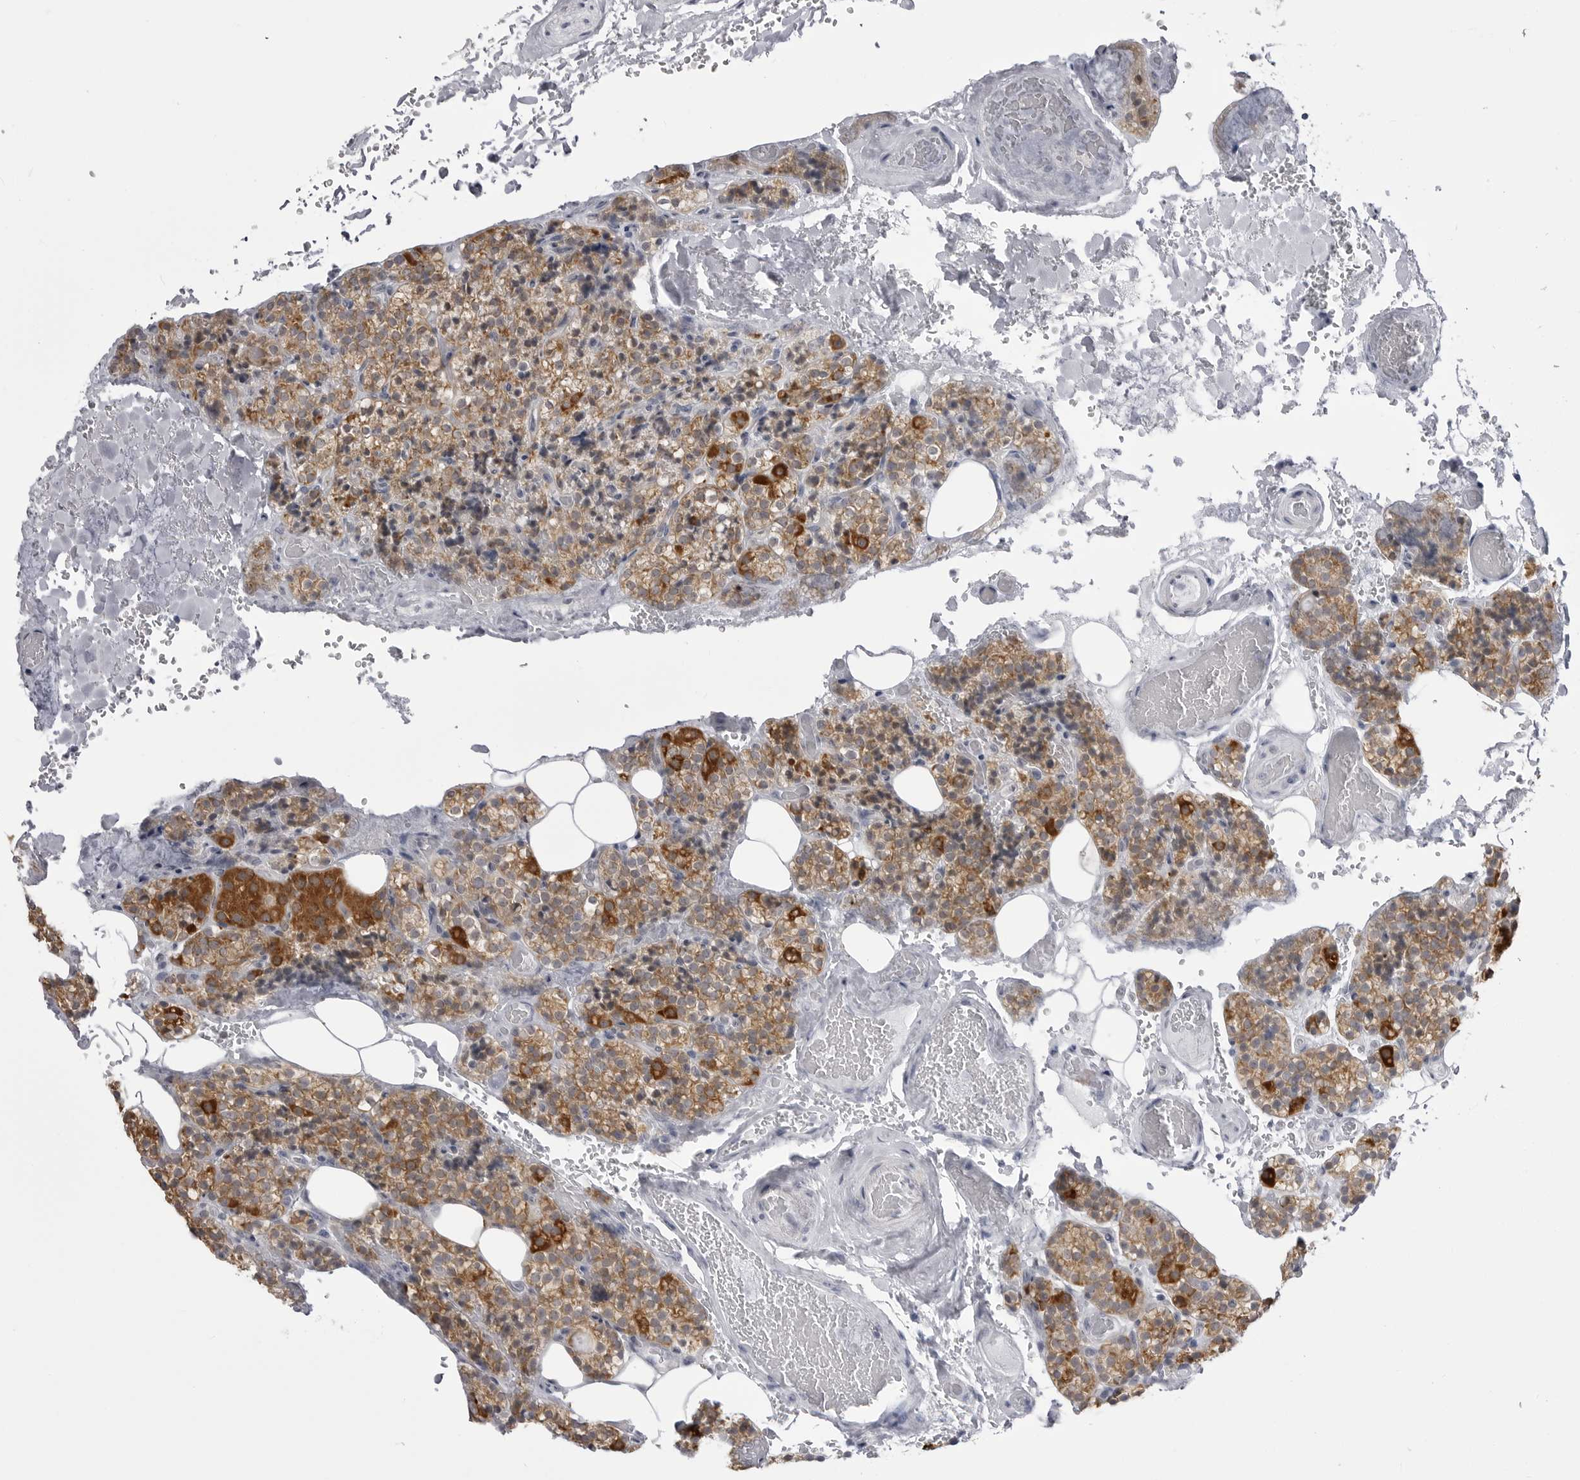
{"staining": {"intensity": "moderate", "quantity": ">75%", "location": "cytoplasmic/membranous"}, "tissue": "parathyroid gland", "cell_type": "Glandular cells", "image_type": "normal", "snomed": [{"axis": "morphology", "description": "Normal tissue, NOS"}, {"axis": "topography", "description": "Parathyroid gland"}], "caption": "Moderate cytoplasmic/membranous staining is identified in about >75% of glandular cells in unremarkable parathyroid gland. The staining was performed using DAB, with brown indicating positive protein expression. Nuclei are stained blue with hematoxylin.", "gene": "FH", "patient": {"sex": "male", "age": 87}}